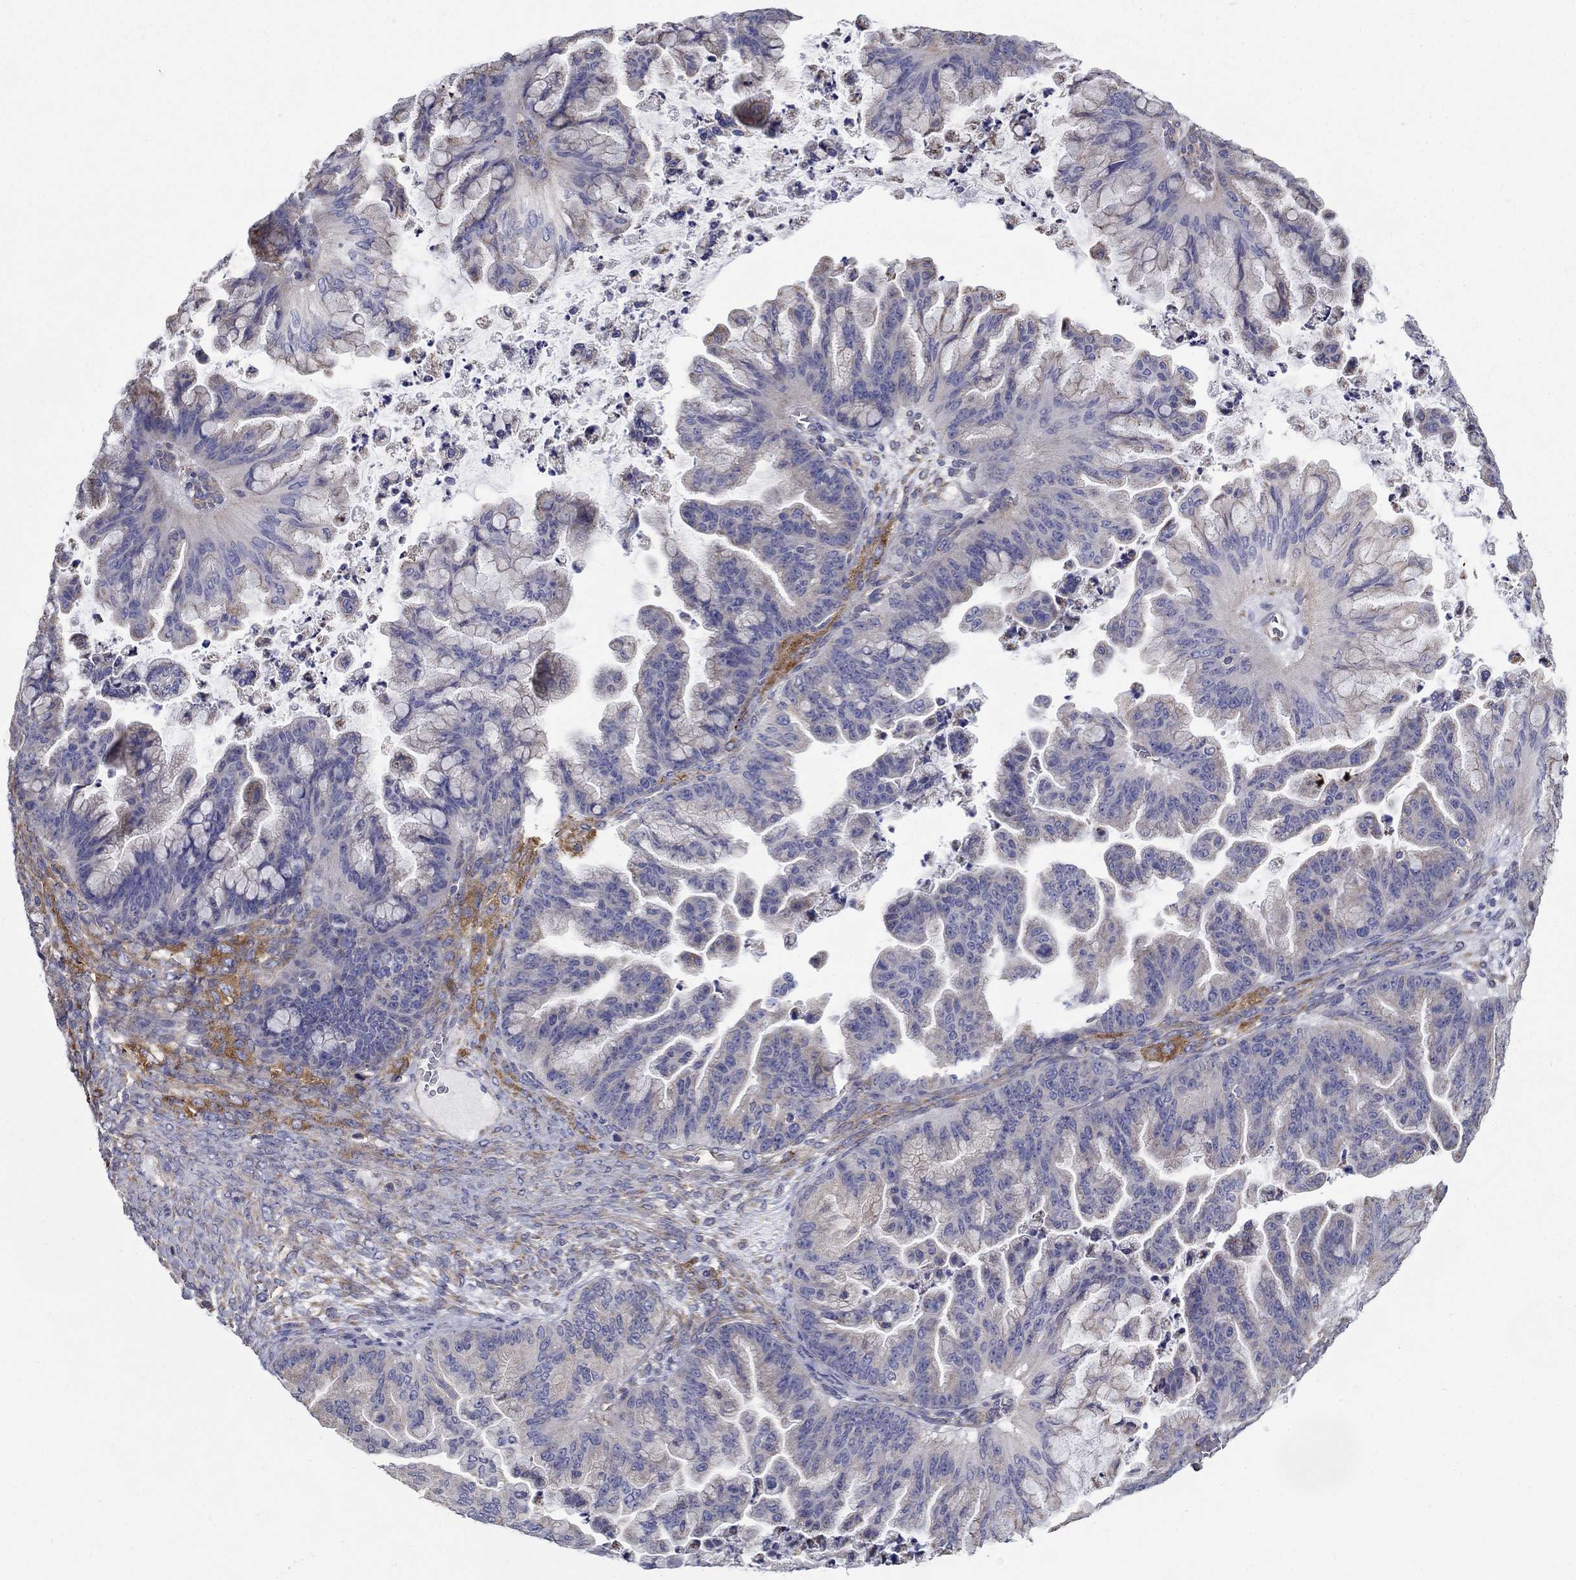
{"staining": {"intensity": "negative", "quantity": "none", "location": "none"}, "tissue": "ovarian cancer", "cell_type": "Tumor cells", "image_type": "cancer", "snomed": [{"axis": "morphology", "description": "Cystadenocarcinoma, mucinous, NOS"}, {"axis": "topography", "description": "Ovary"}], "caption": "This is an immunohistochemistry photomicrograph of human ovarian mucinous cystadenocarcinoma. There is no expression in tumor cells.", "gene": "NME5", "patient": {"sex": "female", "age": 67}}